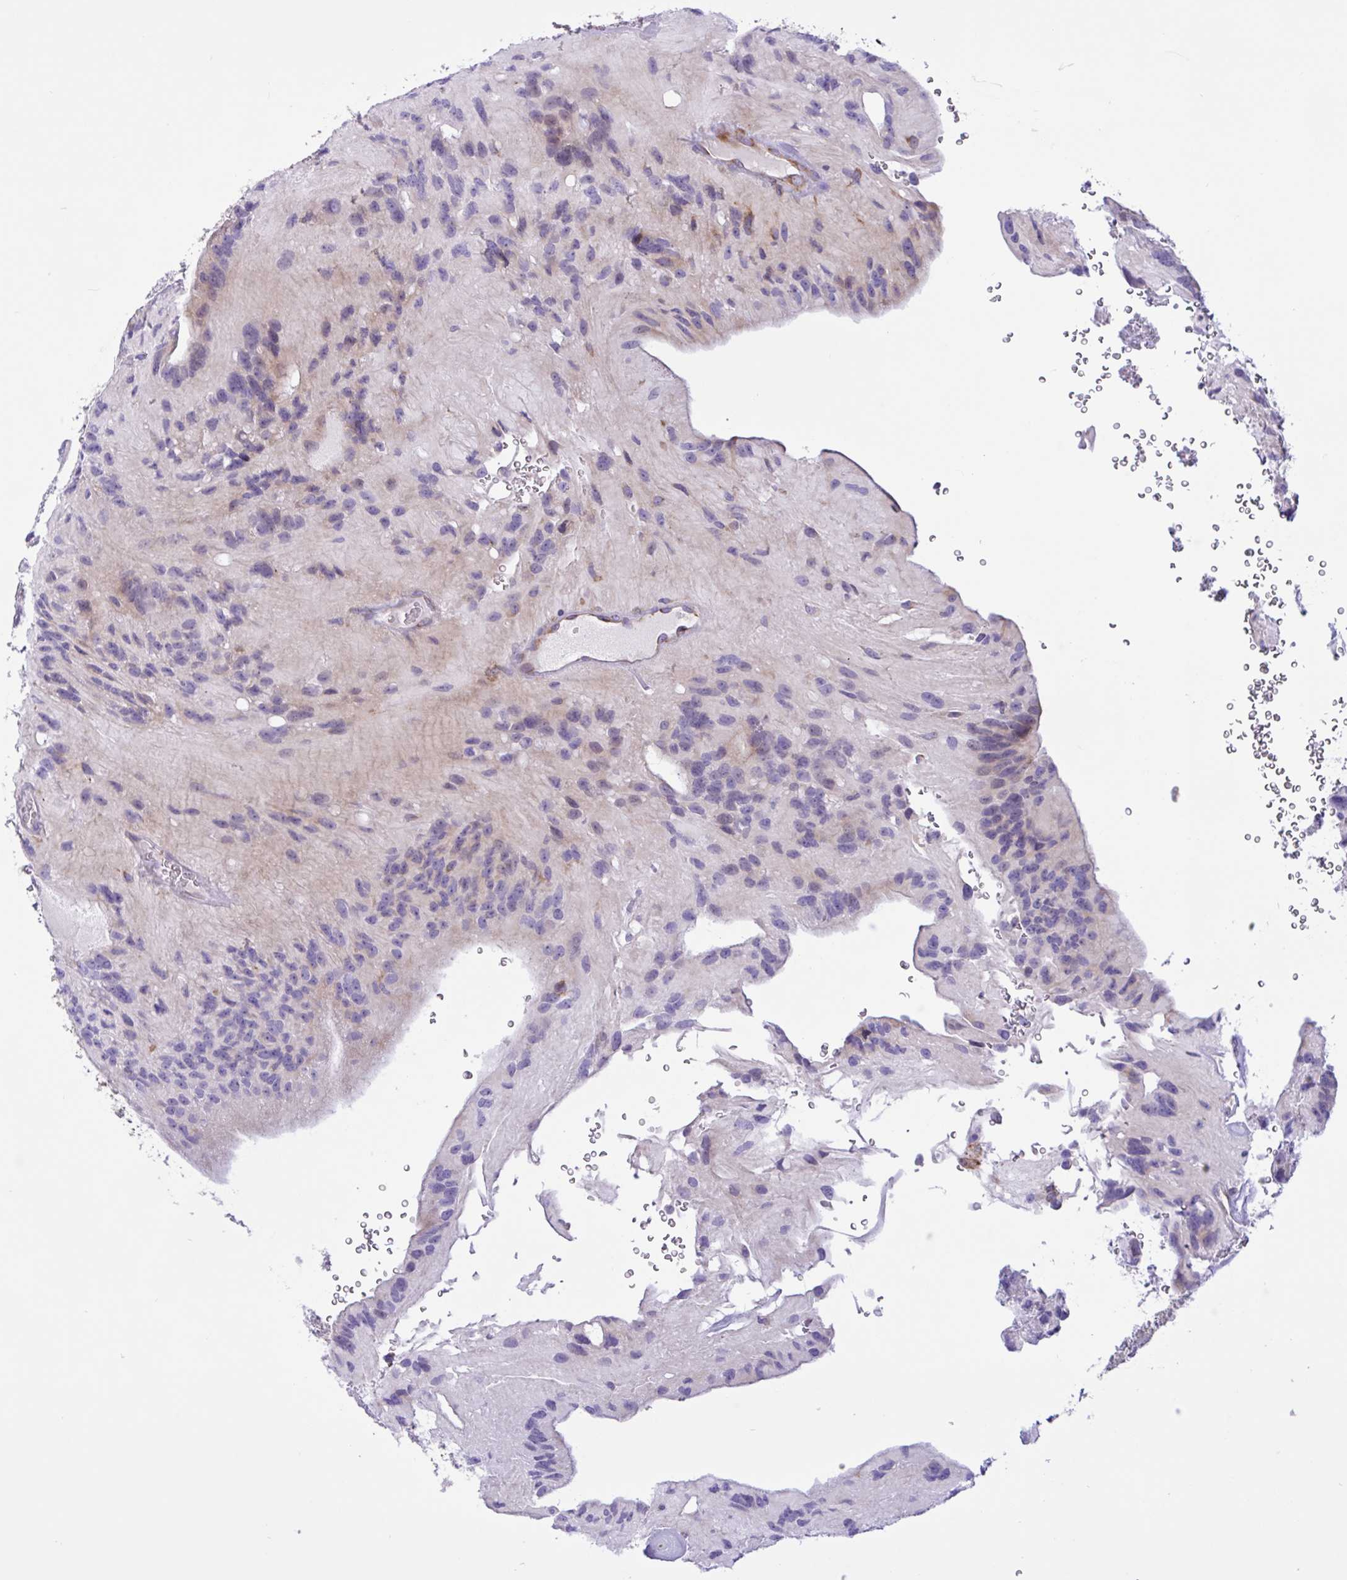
{"staining": {"intensity": "negative", "quantity": "none", "location": "none"}, "tissue": "glioma", "cell_type": "Tumor cells", "image_type": "cancer", "snomed": [{"axis": "morphology", "description": "Glioma, malignant, Low grade"}, {"axis": "topography", "description": "Brain"}], "caption": "Tumor cells are negative for protein expression in human glioma.", "gene": "DSC3", "patient": {"sex": "male", "age": 31}}